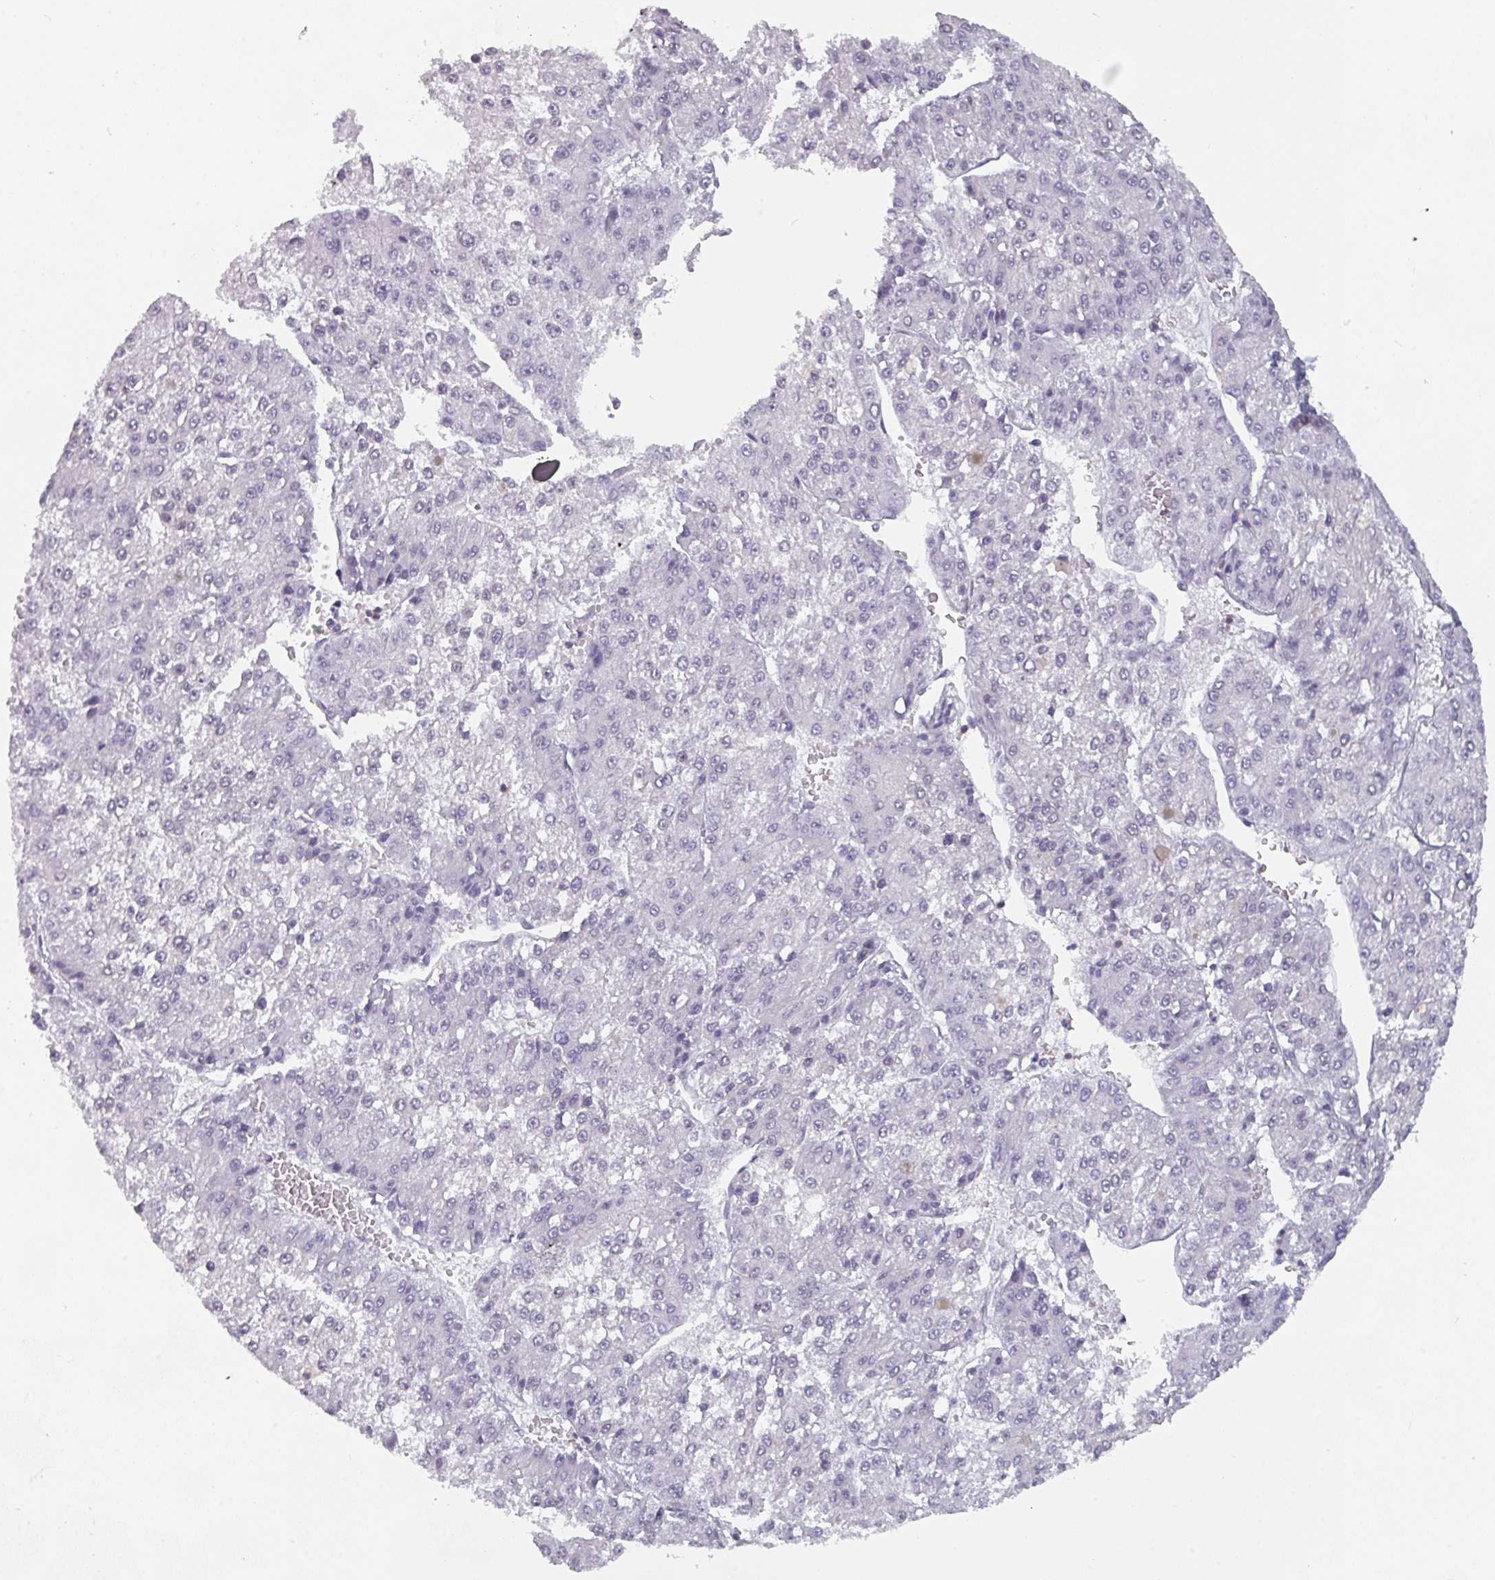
{"staining": {"intensity": "negative", "quantity": "none", "location": "none"}, "tissue": "liver cancer", "cell_type": "Tumor cells", "image_type": "cancer", "snomed": [{"axis": "morphology", "description": "Carcinoma, Hepatocellular, NOS"}, {"axis": "topography", "description": "Liver"}], "caption": "High magnification brightfield microscopy of liver cancer stained with DAB (3,3'-diaminobenzidine) (brown) and counterstained with hematoxylin (blue): tumor cells show no significant positivity.", "gene": "RASAL3", "patient": {"sex": "female", "age": 73}}